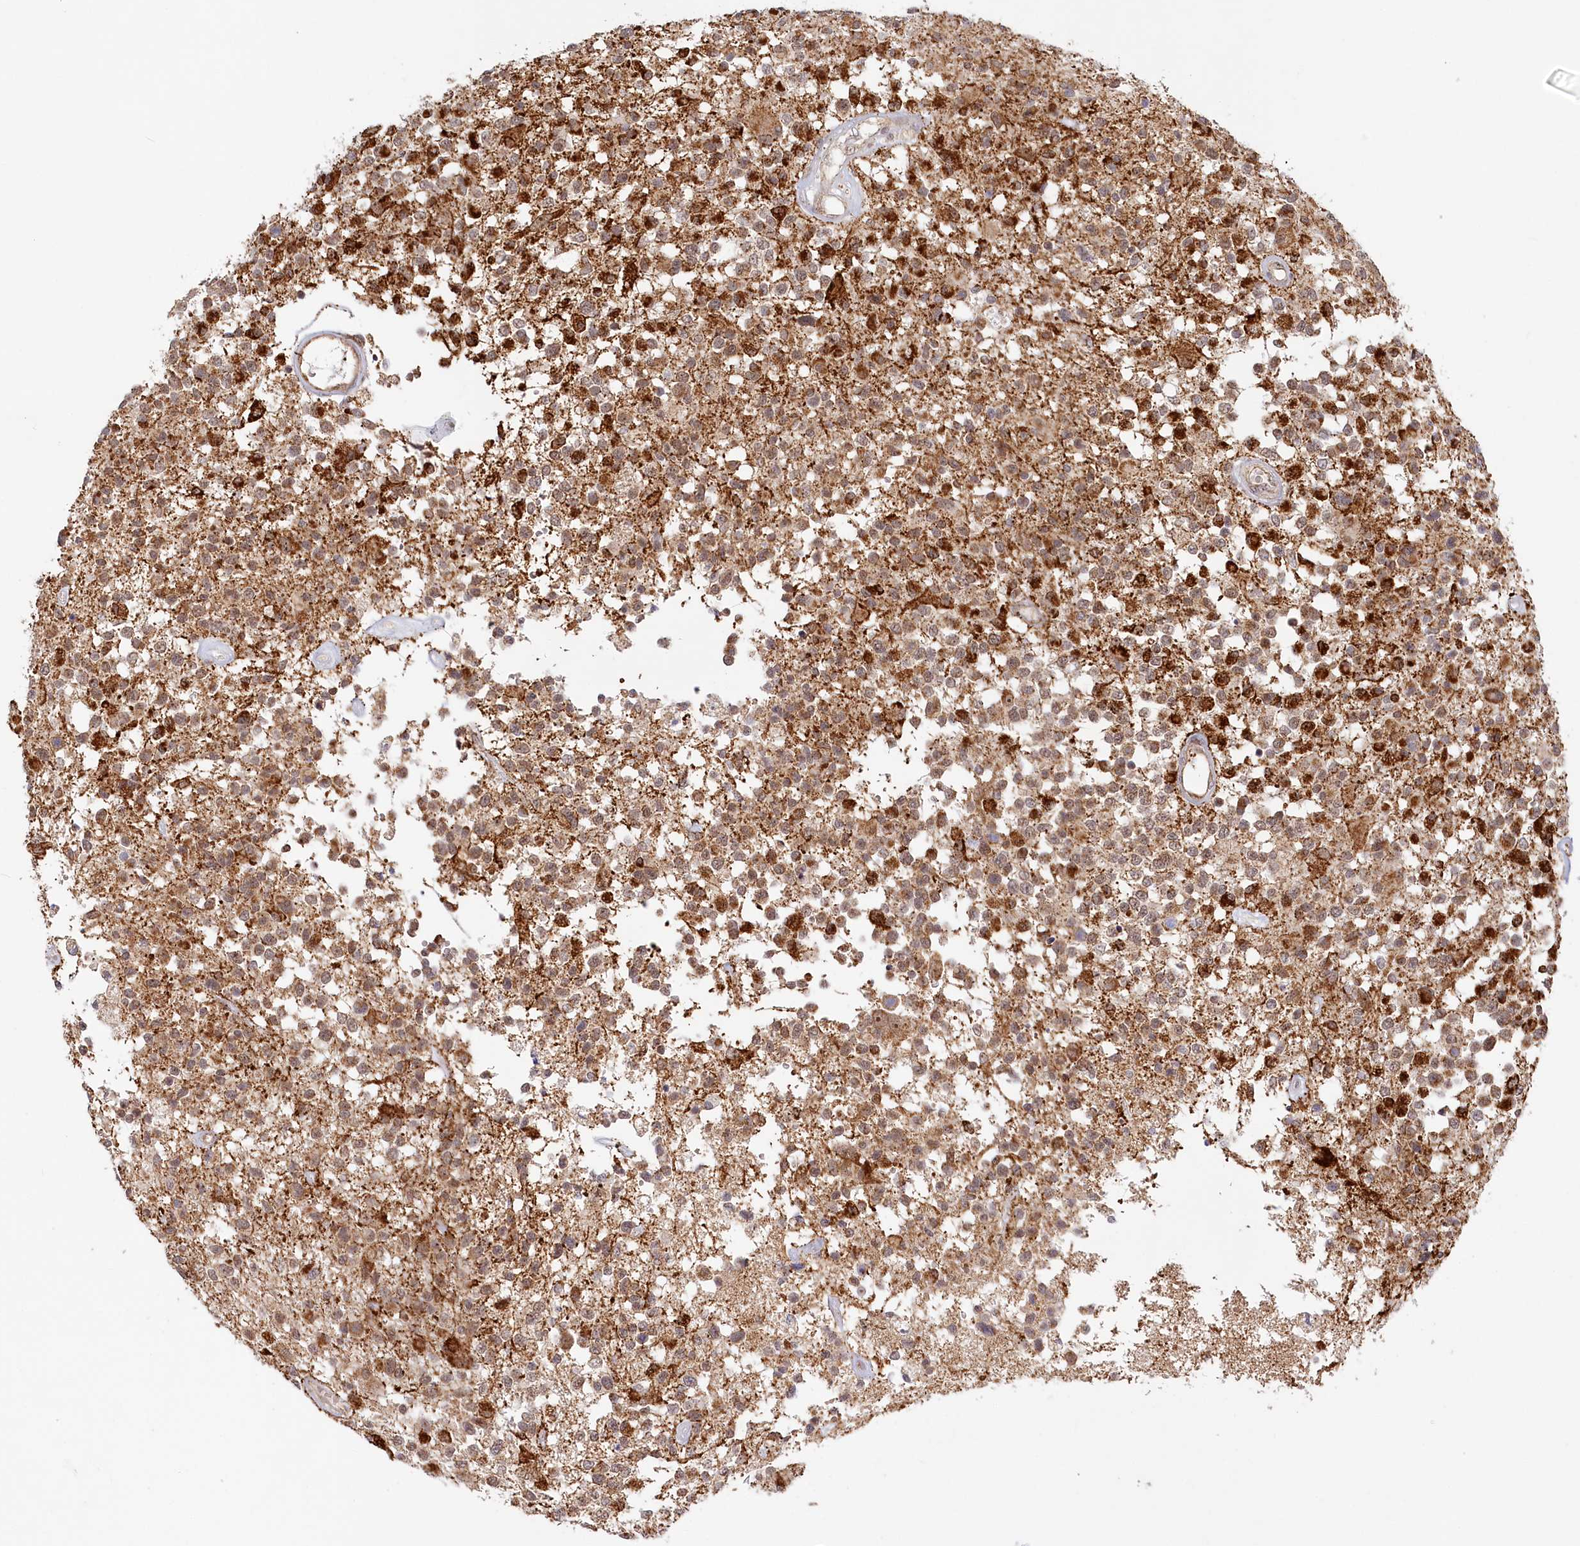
{"staining": {"intensity": "weak", "quantity": "25%-75%", "location": "nuclear"}, "tissue": "glioma", "cell_type": "Tumor cells", "image_type": "cancer", "snomed": [{"axis": "morphology", "description": "Glioma, malignant, High grade"}, {"axis": "morphology", "description": "Glioblastoma, NOS"}, {"axis": "topography", "description": "Brain"}], "caption": "Malignant glioma (high-grade) stained with a protein marker reveals weak staining in tumor cells.", "gene": "RTN4IP1", "patient": {"sex": "male", "age": 60}}